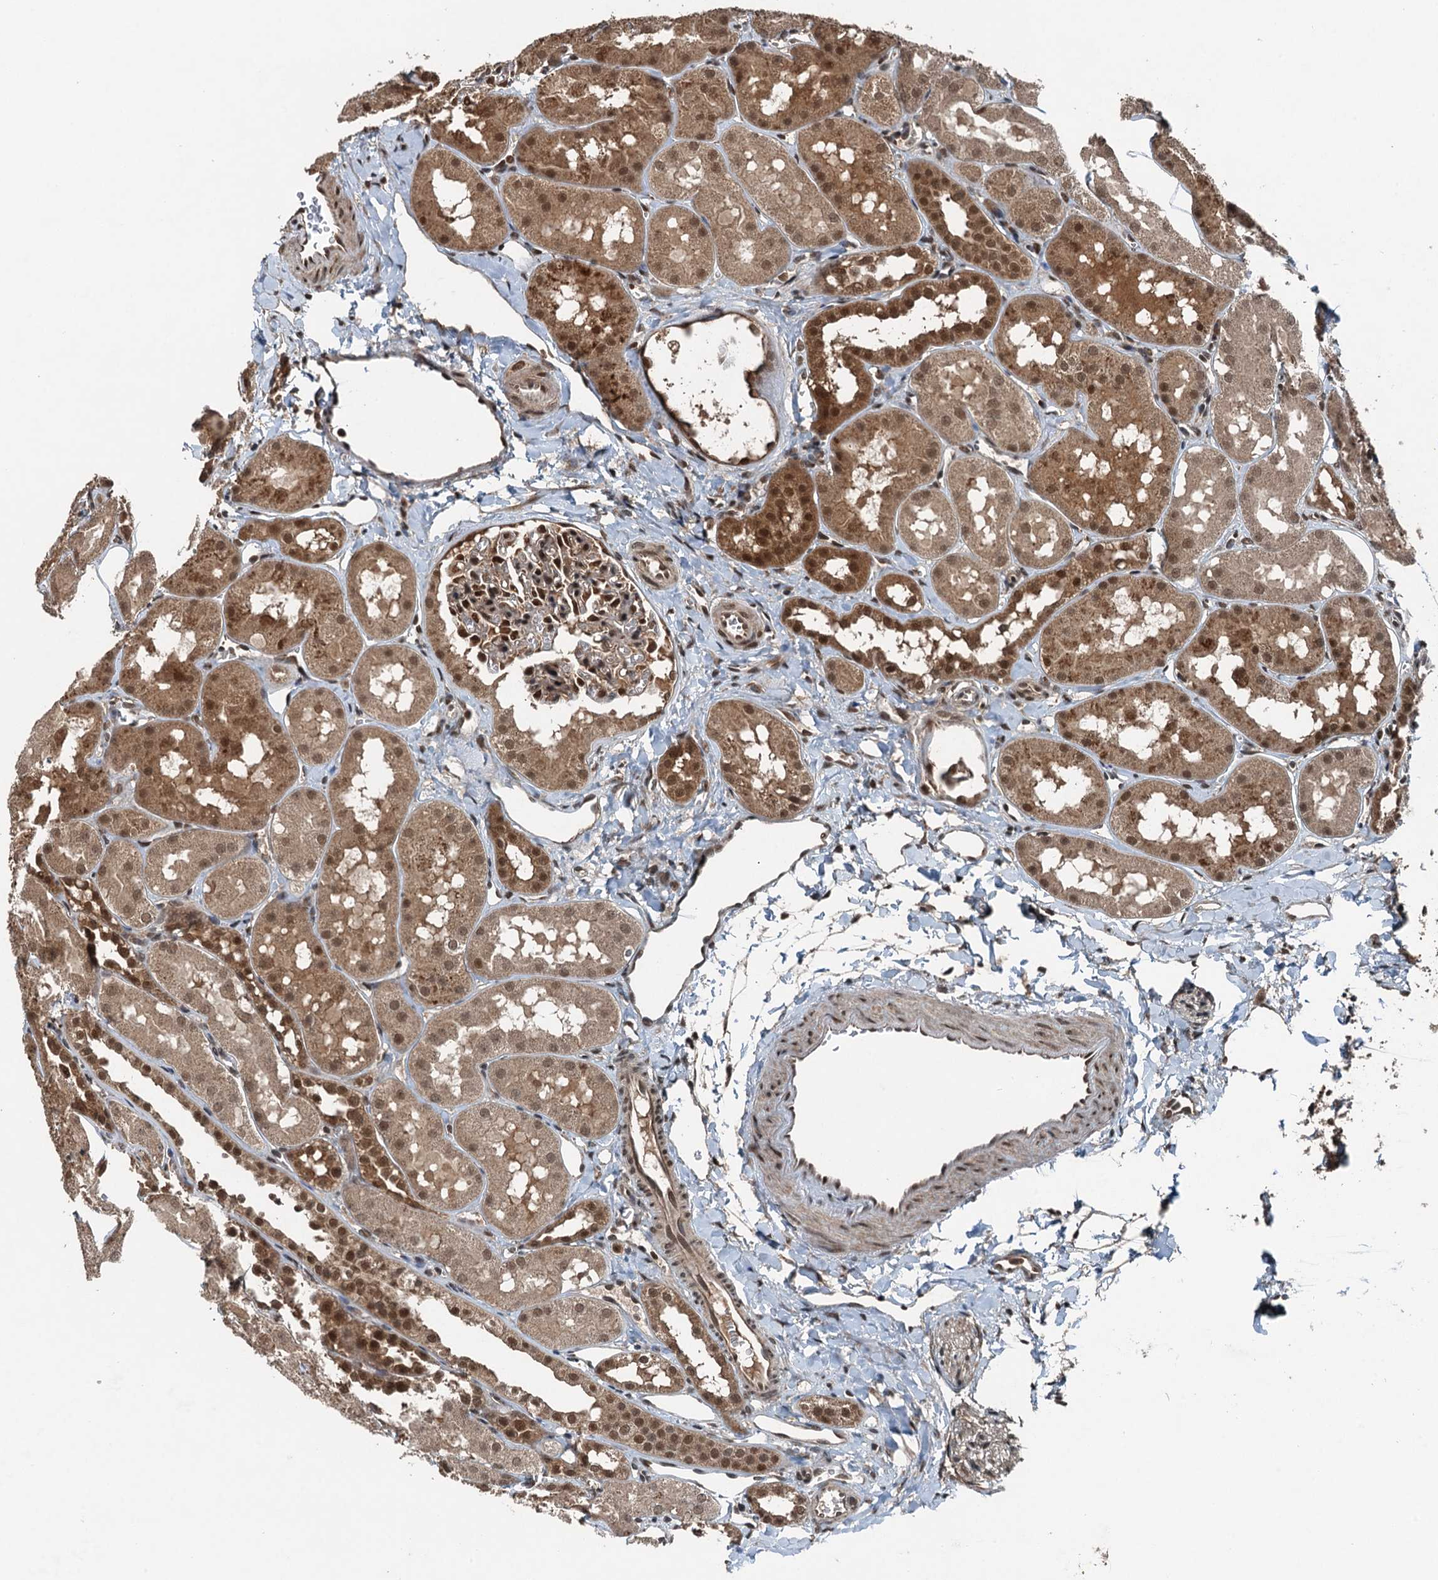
{"staining": {"intensity": "strong", "quantity": "25%-75%", "location": "nuclear"}, "tissue": "kidney", "cell_type": "Cells in glomeruli", "image_type": "normal", "snomed": [{"axis": "morphology", "description": "Normal tissue, NOS"}, {"axis": "topography", "description": "Kidney"}, {"axis": "topography", "description": "Urinary bladder"}], "caption": "This histopathology image reveals immunohistochemistry (IHC) staining of benign human kidney, with high strong nuclear positivity in approximately 25%-75% of cells in glomeruli.", "gene": "UBXN6", "patient": {"sex": "male", "age": 16}}